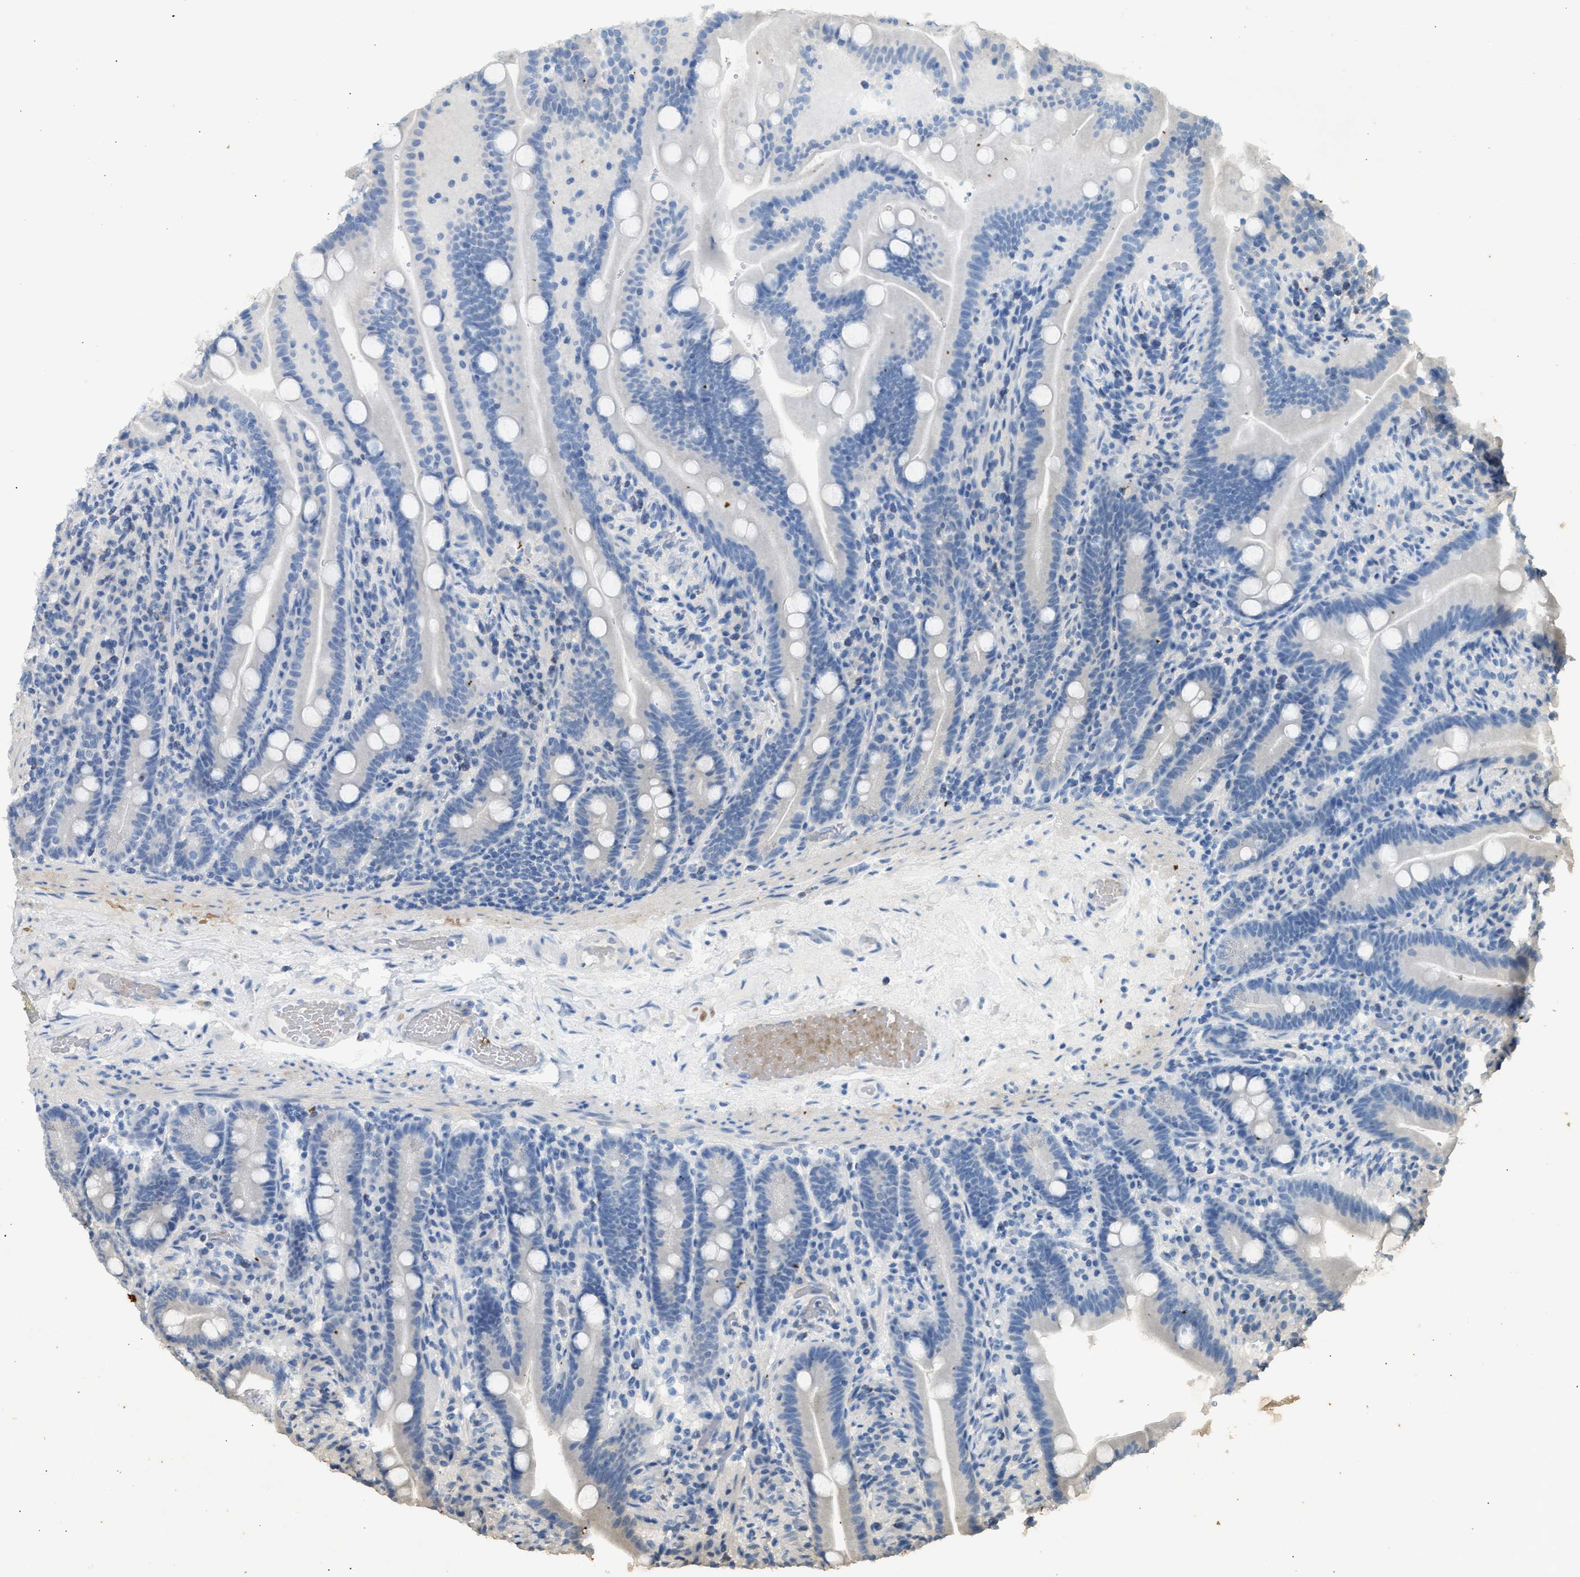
{"staining": {"intensity": "negative", "quantity": "none", "location": "none"}, "tissue": "duodenum", "cell_type": "Glandular cells", "image_type": "normal", "snomed": [{"axis": "morphology", "description": "Normal tissue, NOS"}, {"axis": "topography", "description": "Duodenum"}], "caption": "This is a photomicrograph of IHC staining of benign duodenum, which shows no expression in glandular cells. (DAB (3,3'-diaminobenzidine) immunohistochemistry, high magnification).", "gene": "ERBB2", "patient": {"sex": "male", "age": 54}}